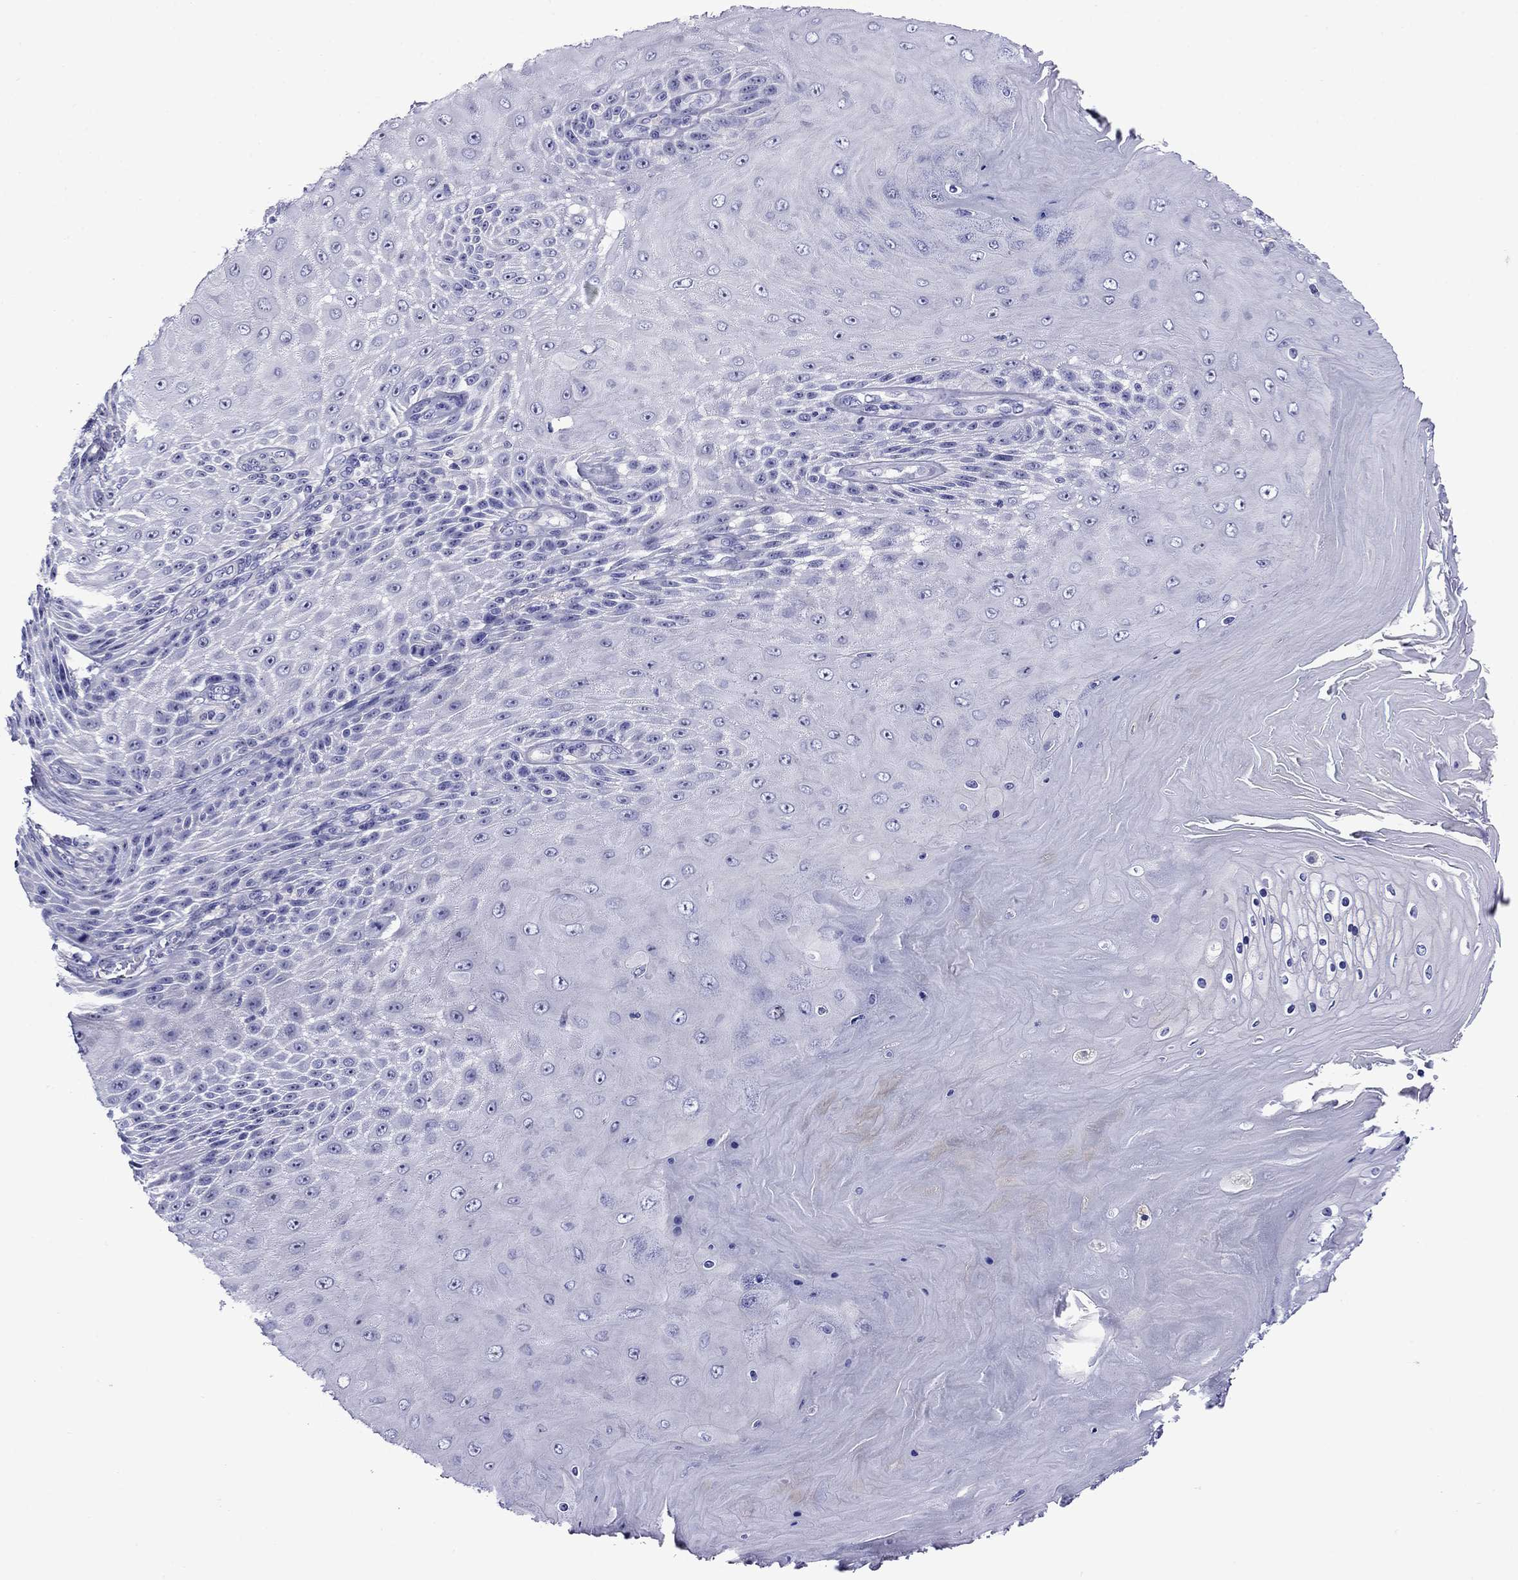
{"staining": {"intensity": "negative", "quantity": "none", "location": "none"}, "tissue": "skin cancer", "cell_type": "Tumor cells", "image_type": "cancer", "snomed": [{"axis": "morphology", "description": "Squamous cell carcinoma, NOS"}, {"axis": "topography", "description": "Skin"}], "caption": "Immunohistochemical staining of skin squamous cell carcinoma exhibits no significant expression in tumor cells.", "gene": "SCG2", "patient": {"sex": "male", "age": 62}}